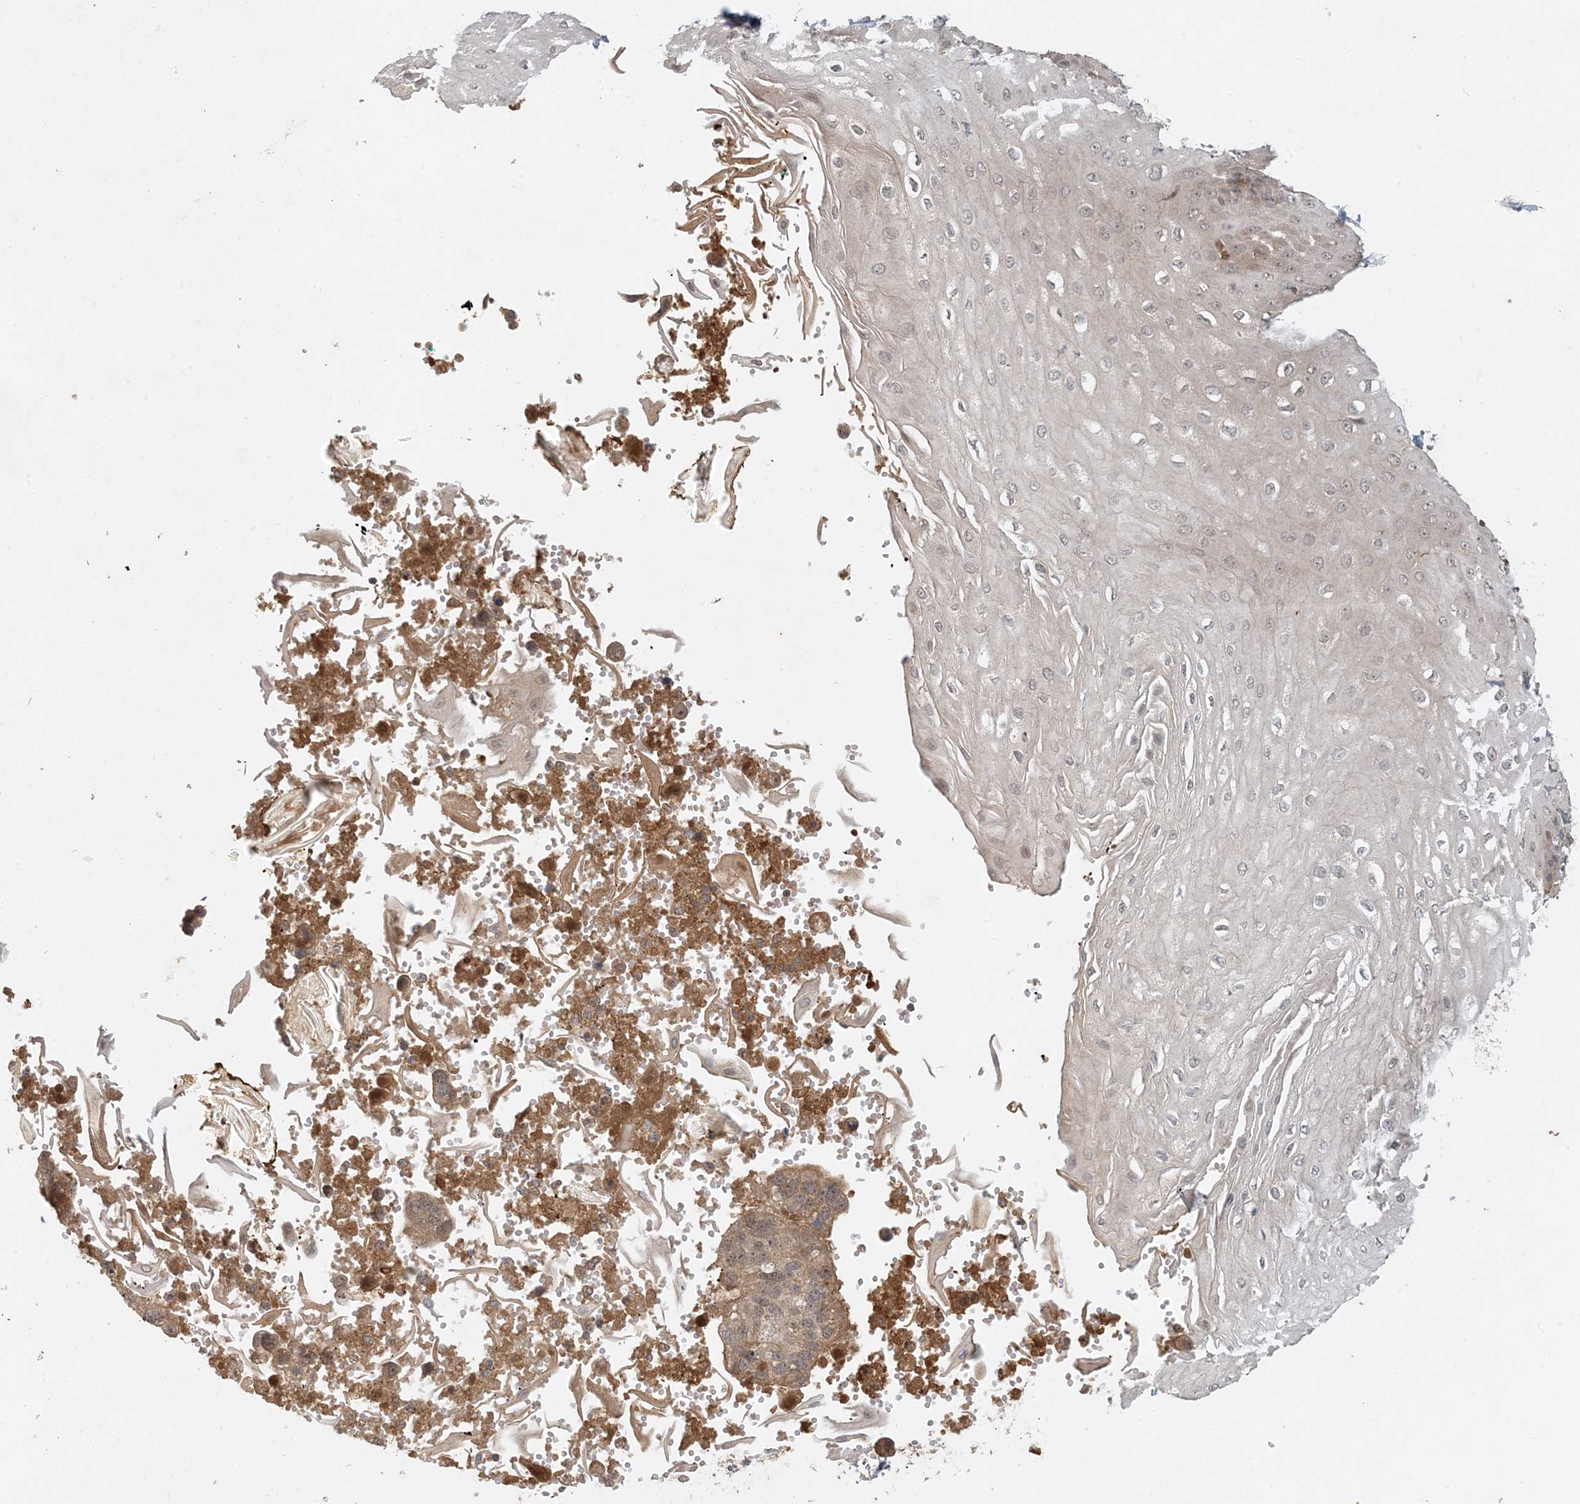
{"staining": {"intensity": "moderate", "quantity": "25%-75%", "location": "cytoplasmic/membranous,nuclear"}, "tissue": "esophagus", "cell_type": "Squamous epithelial cells", "image_type": "normal", "snomed": [{"axis": "morphology", "description": "Normal tissue, NOS"}, {"axis": "topography", "description": "Esophagus"}], "caption": "Brown immunohistochemical staining in unremarkable human esophagus exhibits moderate cytoplasmic/membranous,nuclear expression in about 25%-75% of squamous epithelial cells.", "gene": "ZCCHC4", "patient": {"sex": "male", "age": 60}}